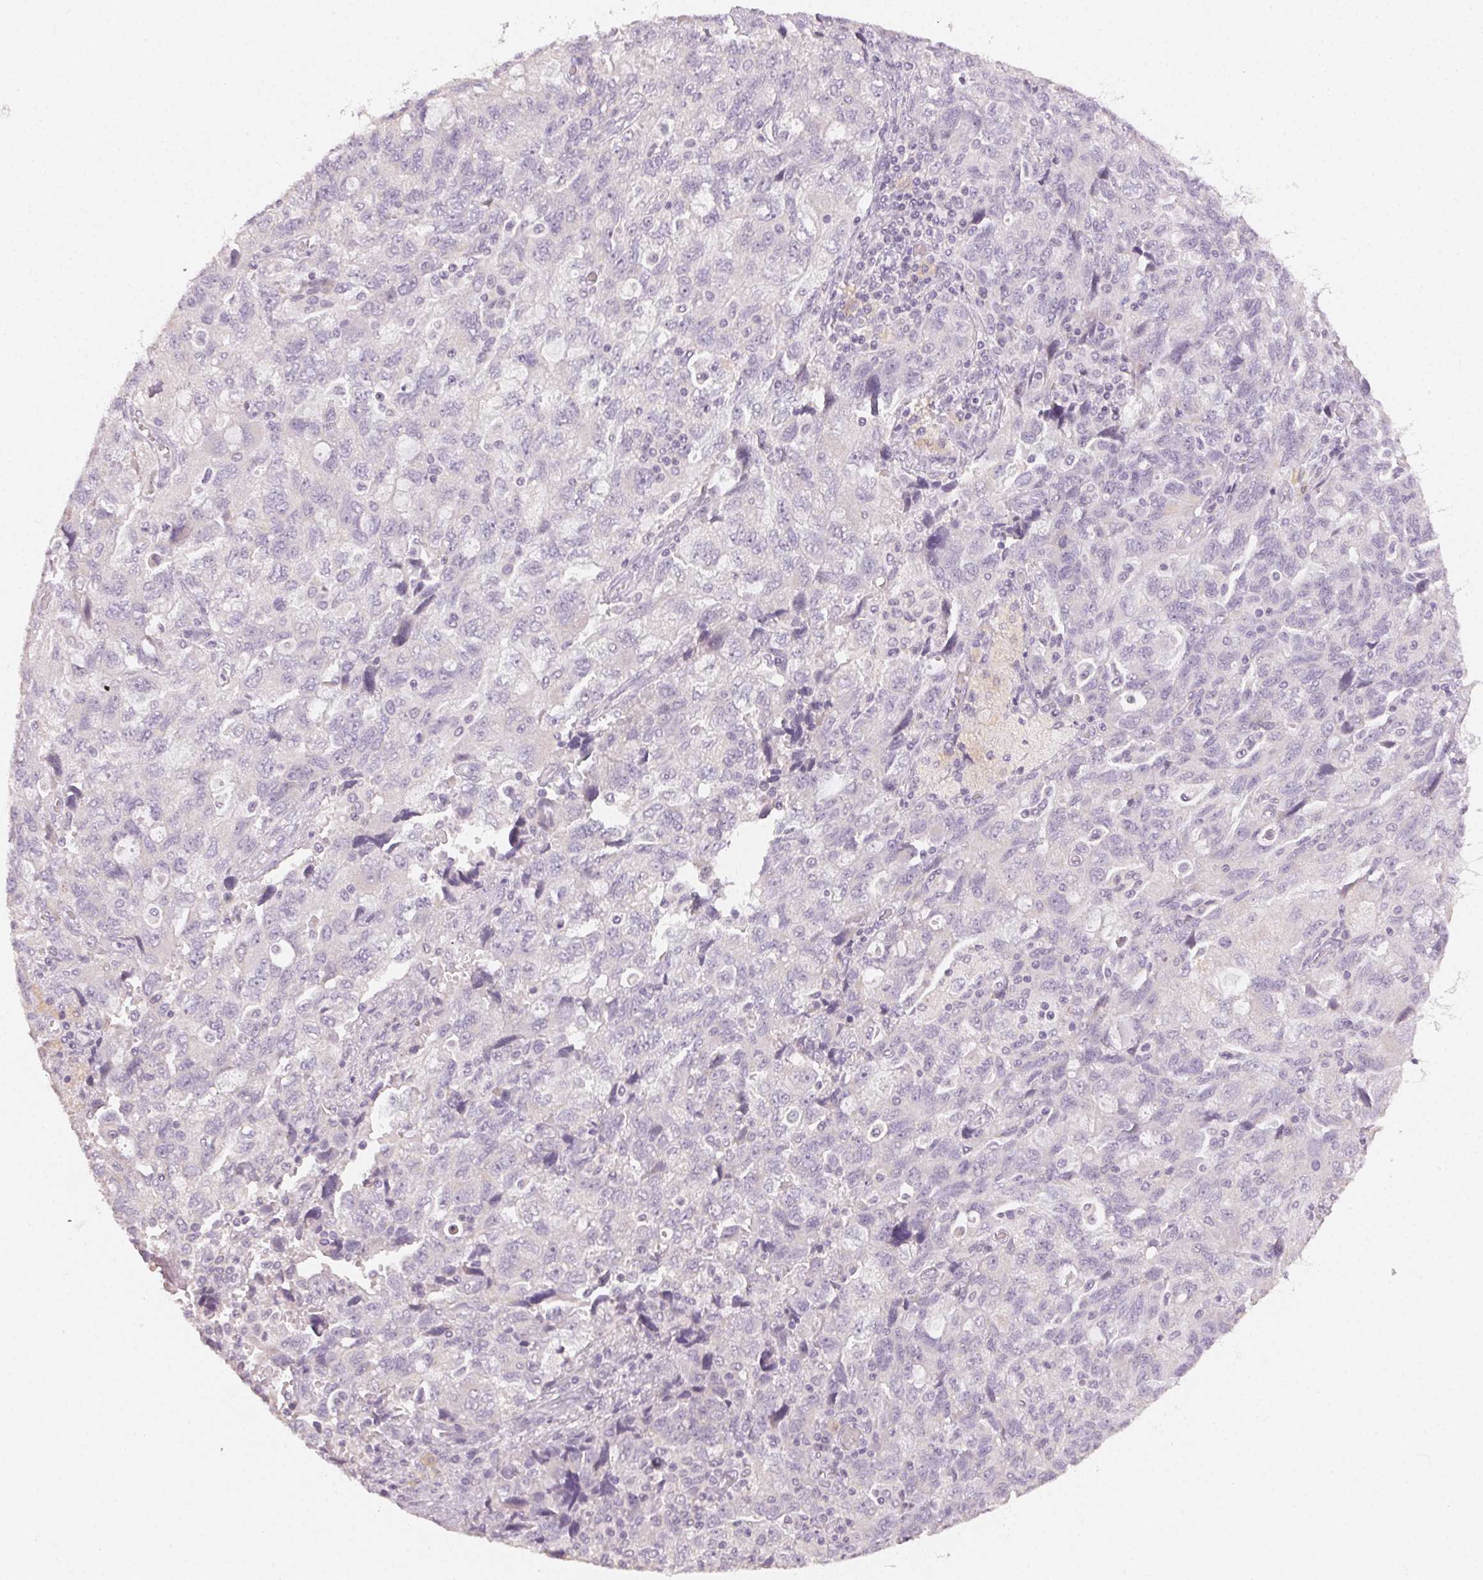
{"staining": {"intensity": "negative", "quantity": "none", "location": "none"}, "tissue": "ovarian cancer", "cell_type": "Tumor cells", "image_type": "cancer", "snomed": [{"axis": "morphology", "description": "Carcinoma, NOS"}, {"axis": "morphology", "description": "Cystadenocarcinoma, serous, NOS"}, {"axis": "topography", "description": "Ovary"}], "caption": "Histopathology image shows no protein positivity in tumor cells of ovarian cancer tissue. (DAB (3,3'-diaminobenzidine) immunohistochemistry with hematoxylin counter stain).", "gene": "LVRN", "patient": {"sex": "female", "age": 69}}